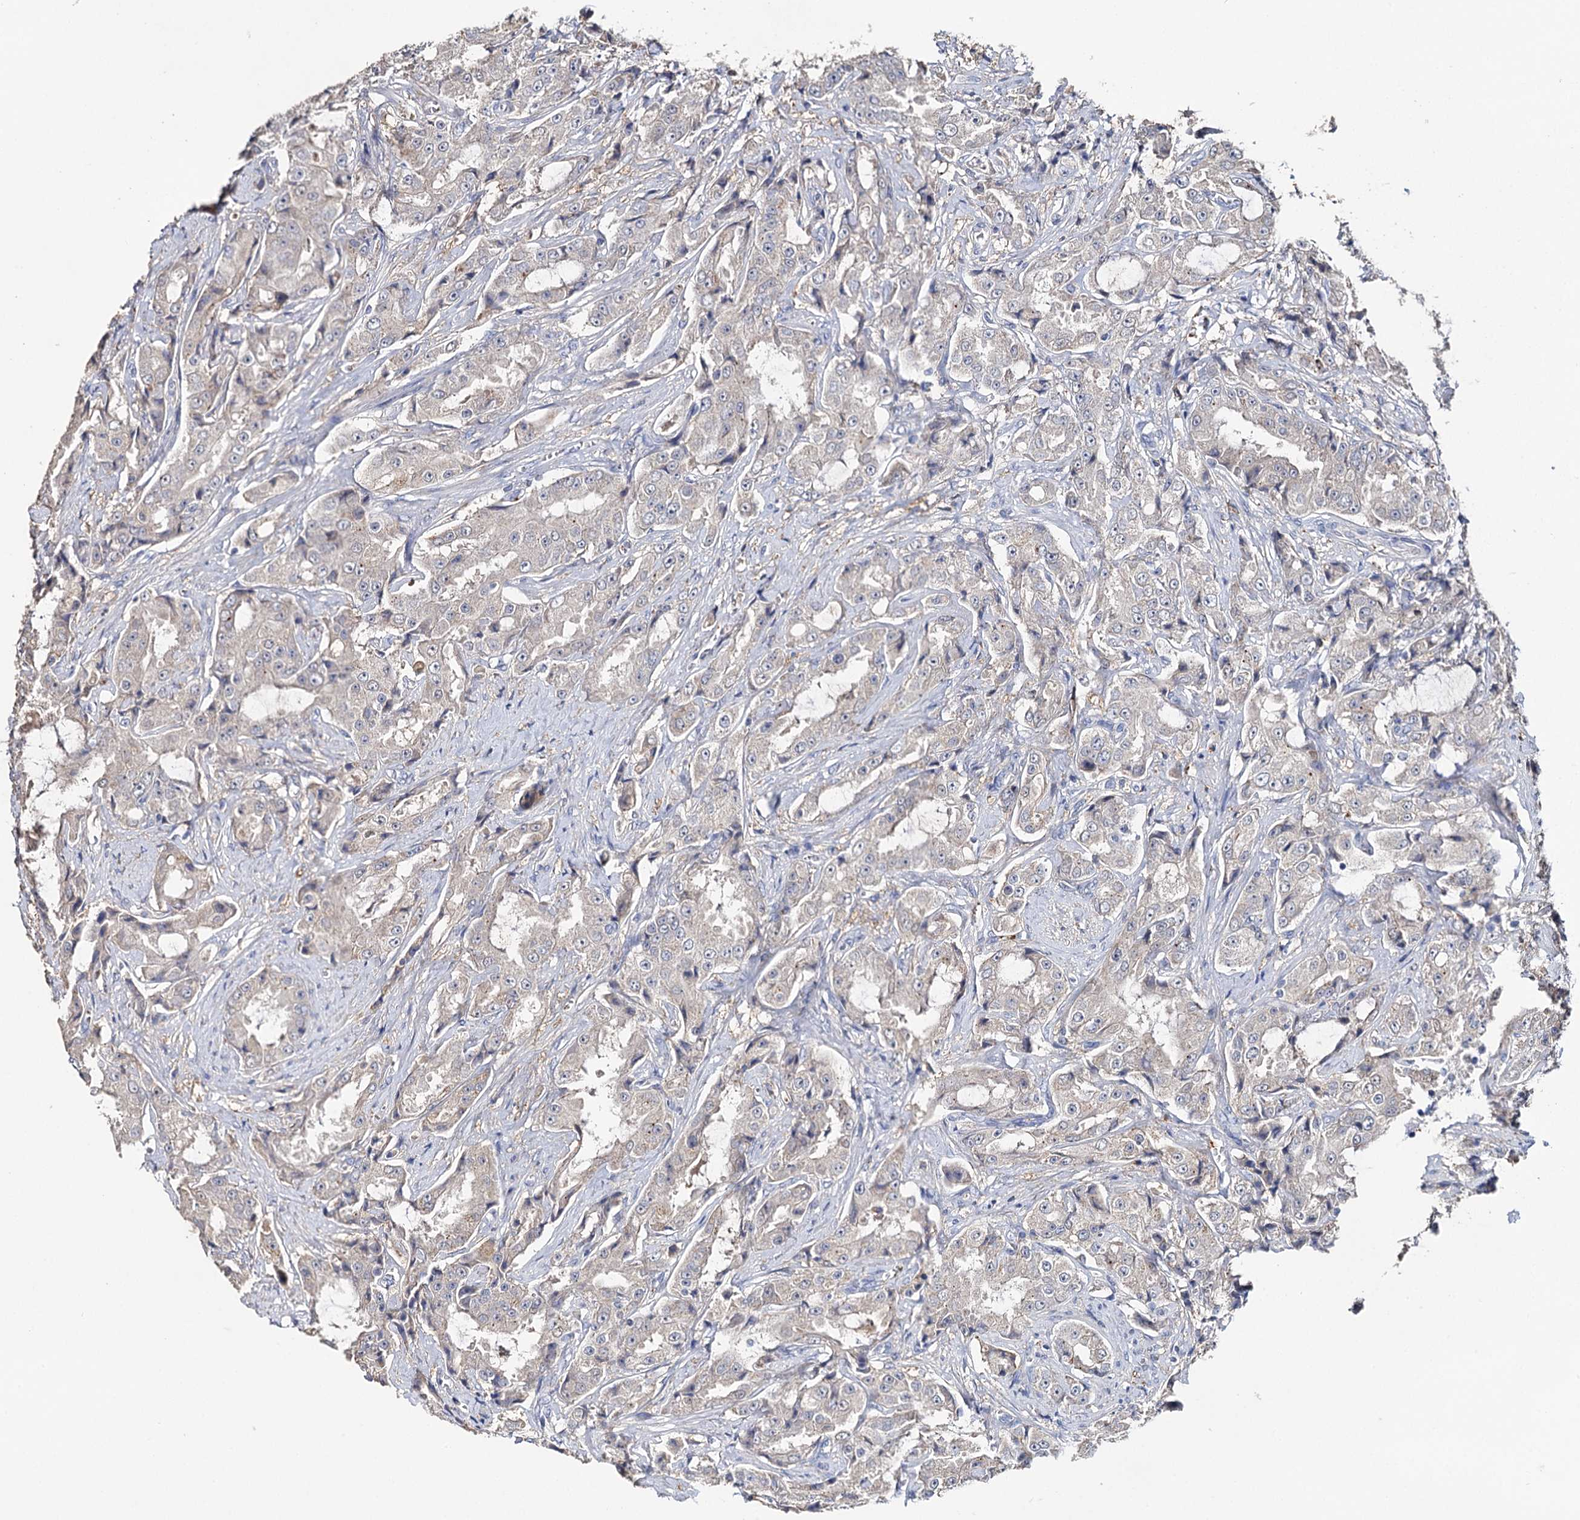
{"staining": {"intensity": "weak", "quantity": "25%-75%", "location": "cytoplasmic/membranous"}, "tissue": "prostate cancer", "cell_type": "Tumor cells", "image_type": "cancer", "snomed": [{"axis": "morphology", "description": "Adenocarcinoma, High grade"}, {"axis": "topography", "description": "Prostate"}], "caption": "Weak cytoplasmic/membranous expression for a protein is seen in approximately 25%-75% of tumor cells of prostate high-grade adenocarcinoma using IHC.", "gene": "DNAH6", "patient": {"sex": "male", "age": 73}}